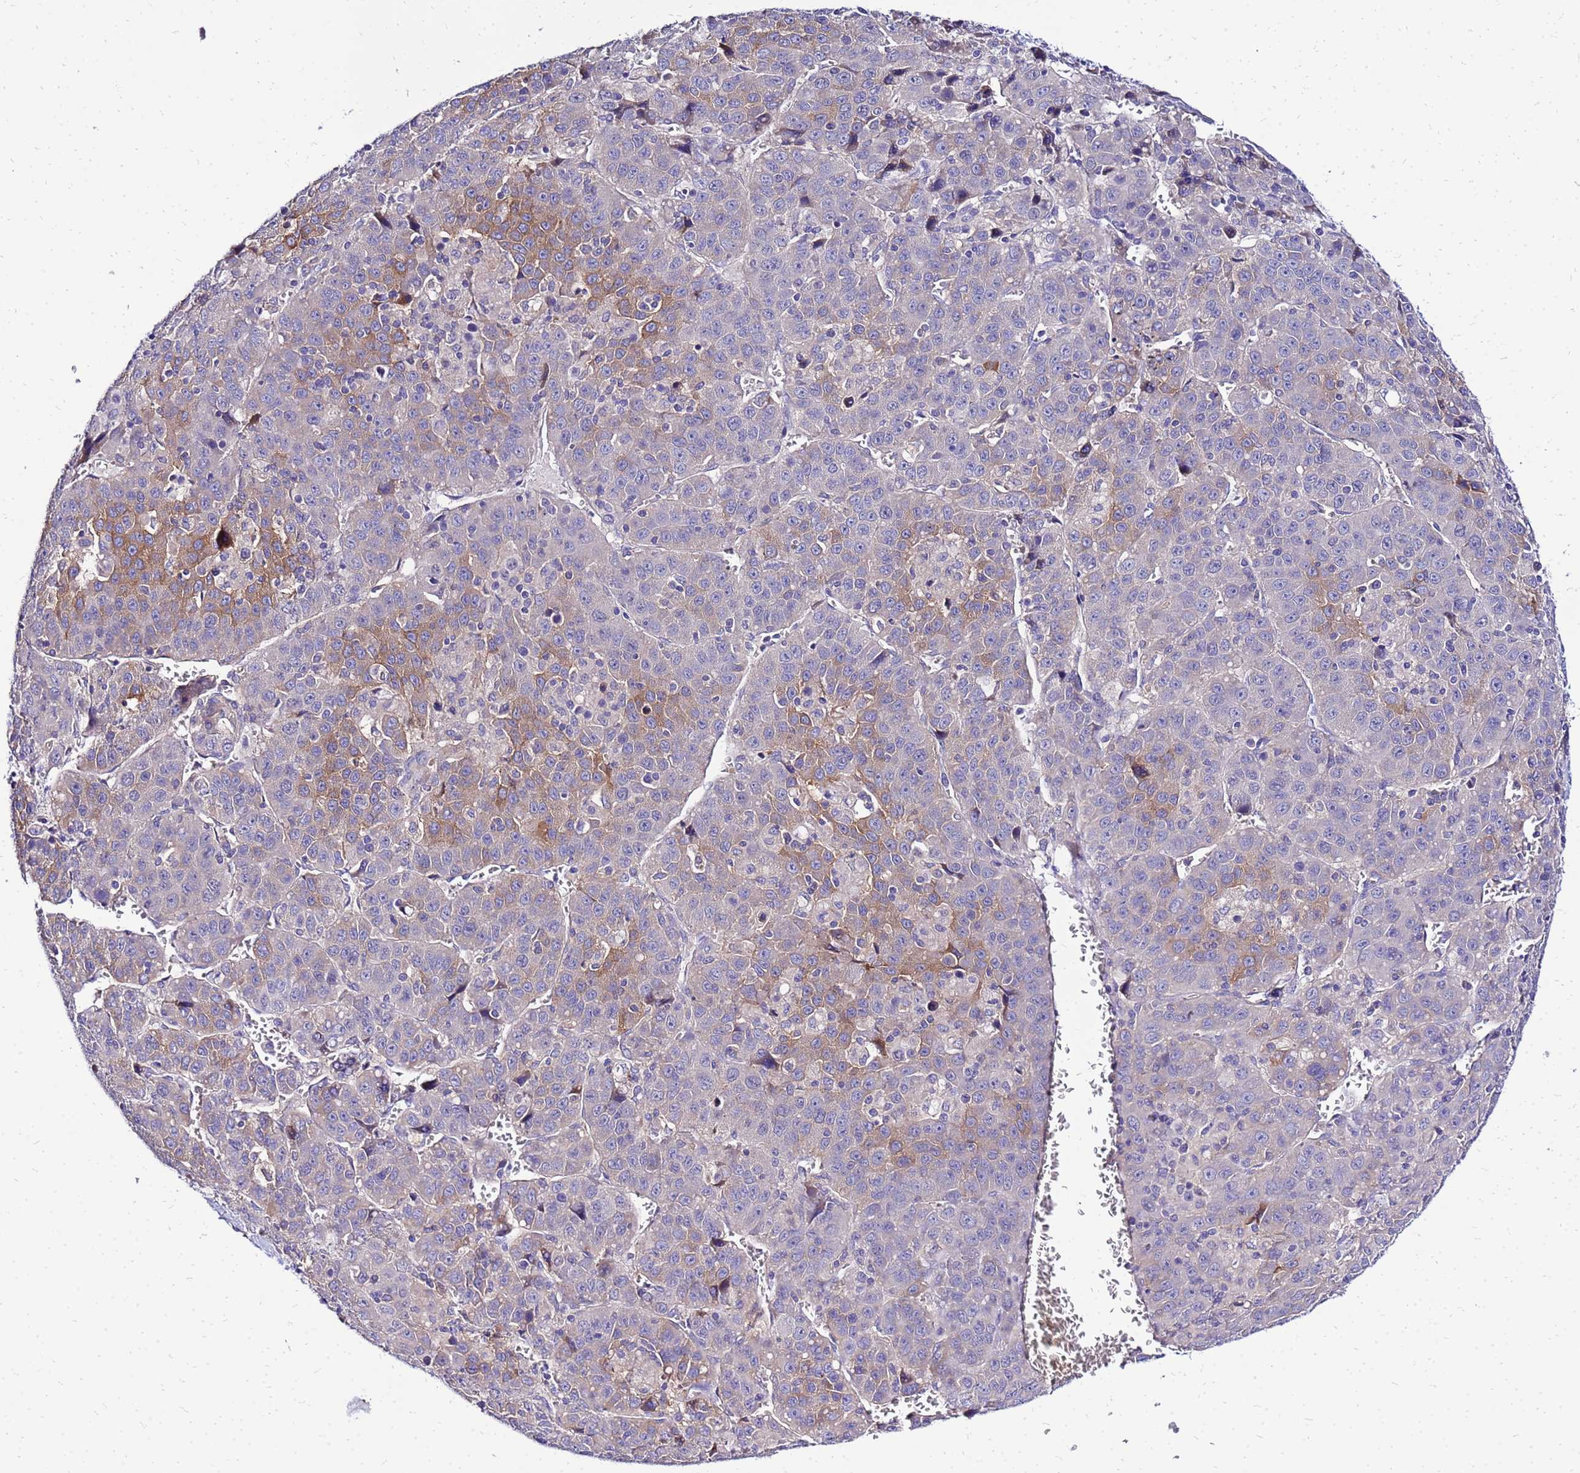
{"staining": {"intensity": "moderate", "quantity": "<25%", "location": "cytoplasmic/membranous"}, "tissue": "liver cancer", "cell_type": "Tumor cells", "image_type": "cancer", "snomed": [{"axis": "morphology", "description": "Carcinoma, Hepatocellular, NOS"}, {"axis": "topography", "description": "Liver"}], "caption": "A brown stain labels moderate cytoplasmic/membranous expression of a protein in human liver cancer (hepatocellular carcinoma) tumor cells.", "gene": "HERC5", "patient": {"sex": "female", "age": 53}}